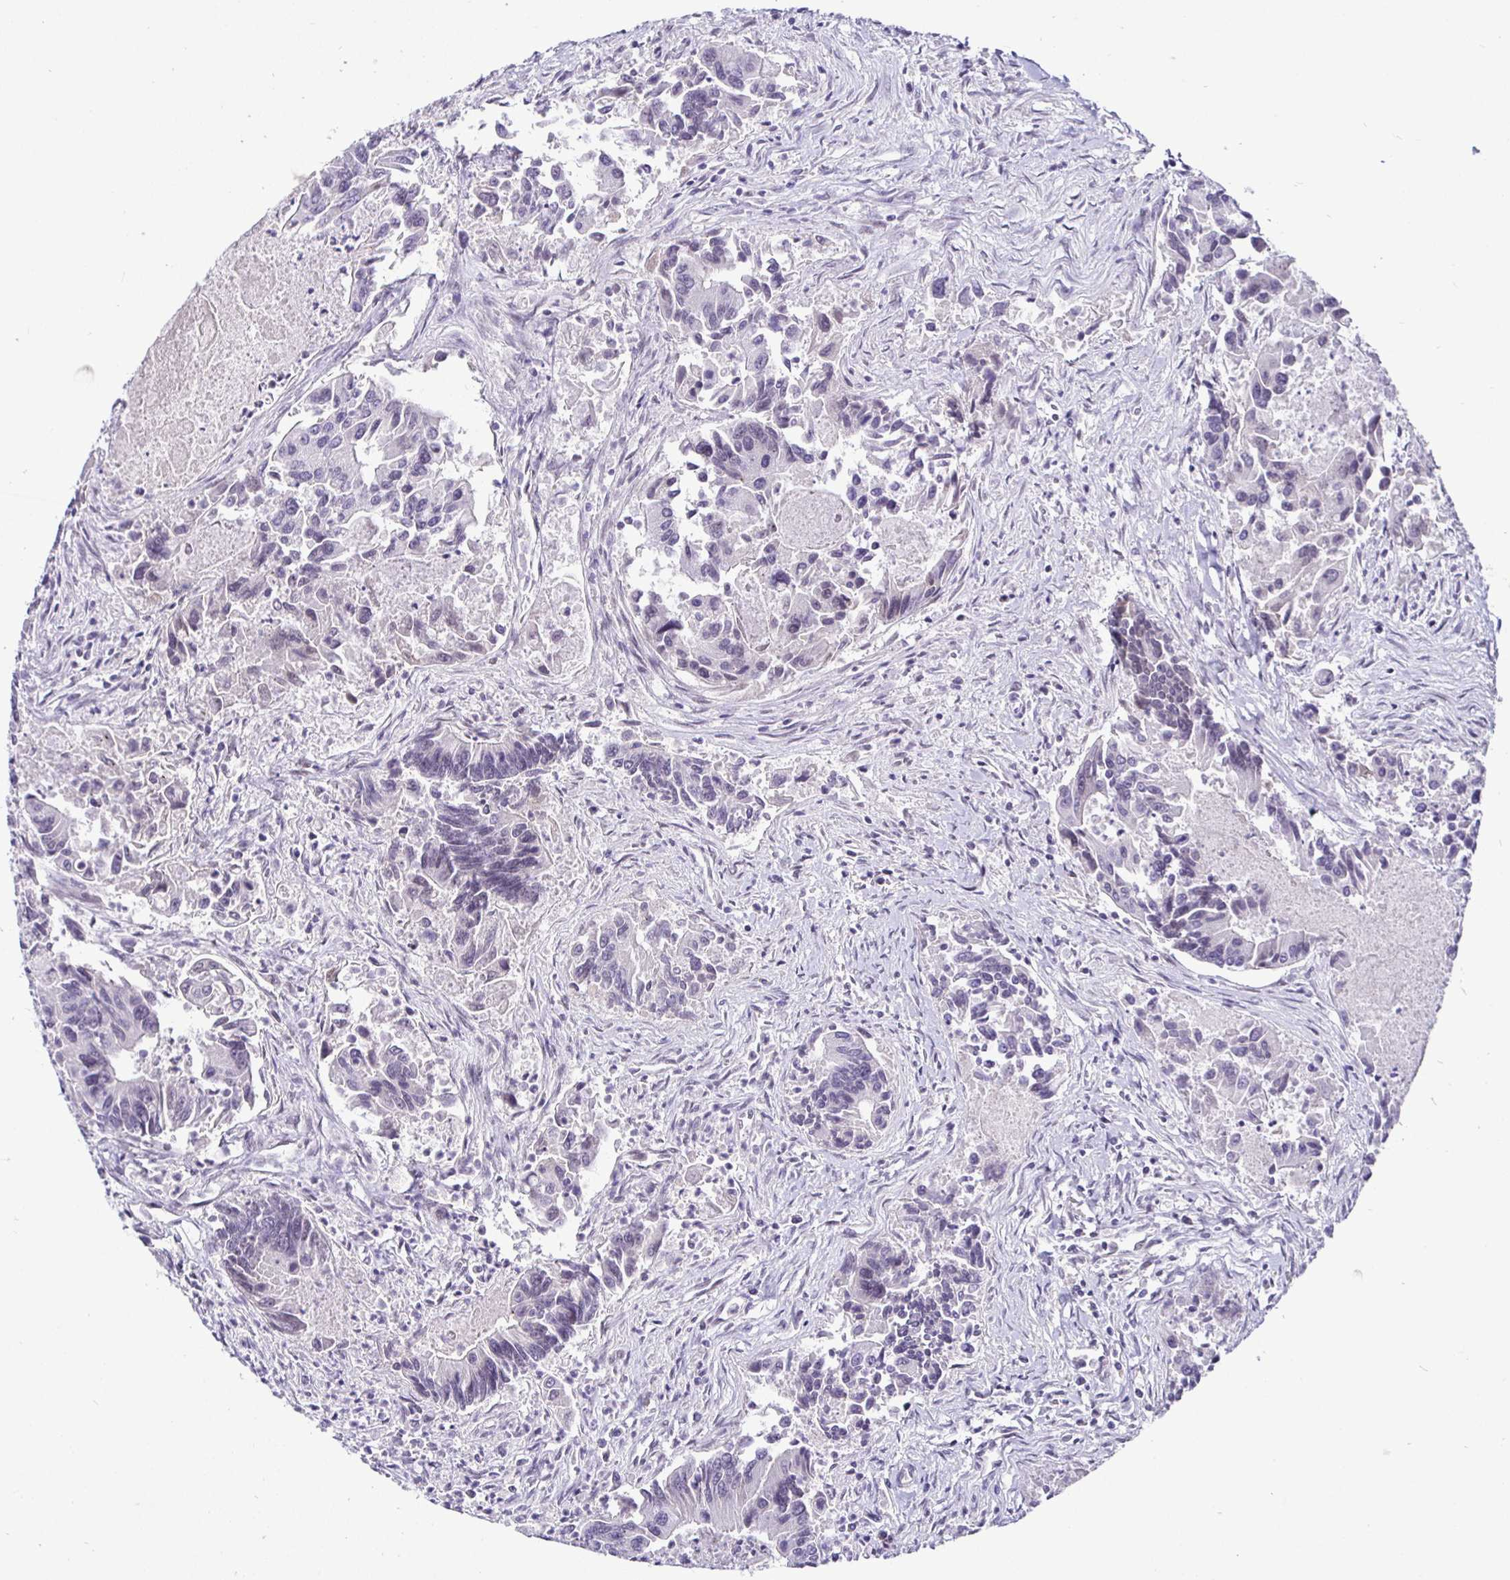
{"staining": {"intensity": "negative", "quantity": "none", "location": "none"}, "tissue": "colorectal cancer", "cell_type": "Tumor cells", "image_type": "cancer", "snomed": [{"axis": "morphology", "description": "Adenocarcinoma, NOS"}, {"axis": "topography", "description": "Colon"}], "caption": "The image exhibits no significant staining in tumor cells of adenocarcinoma (colorectal).", "gene": "NUP188", "patient": {"sex": "female", "age": 67}}